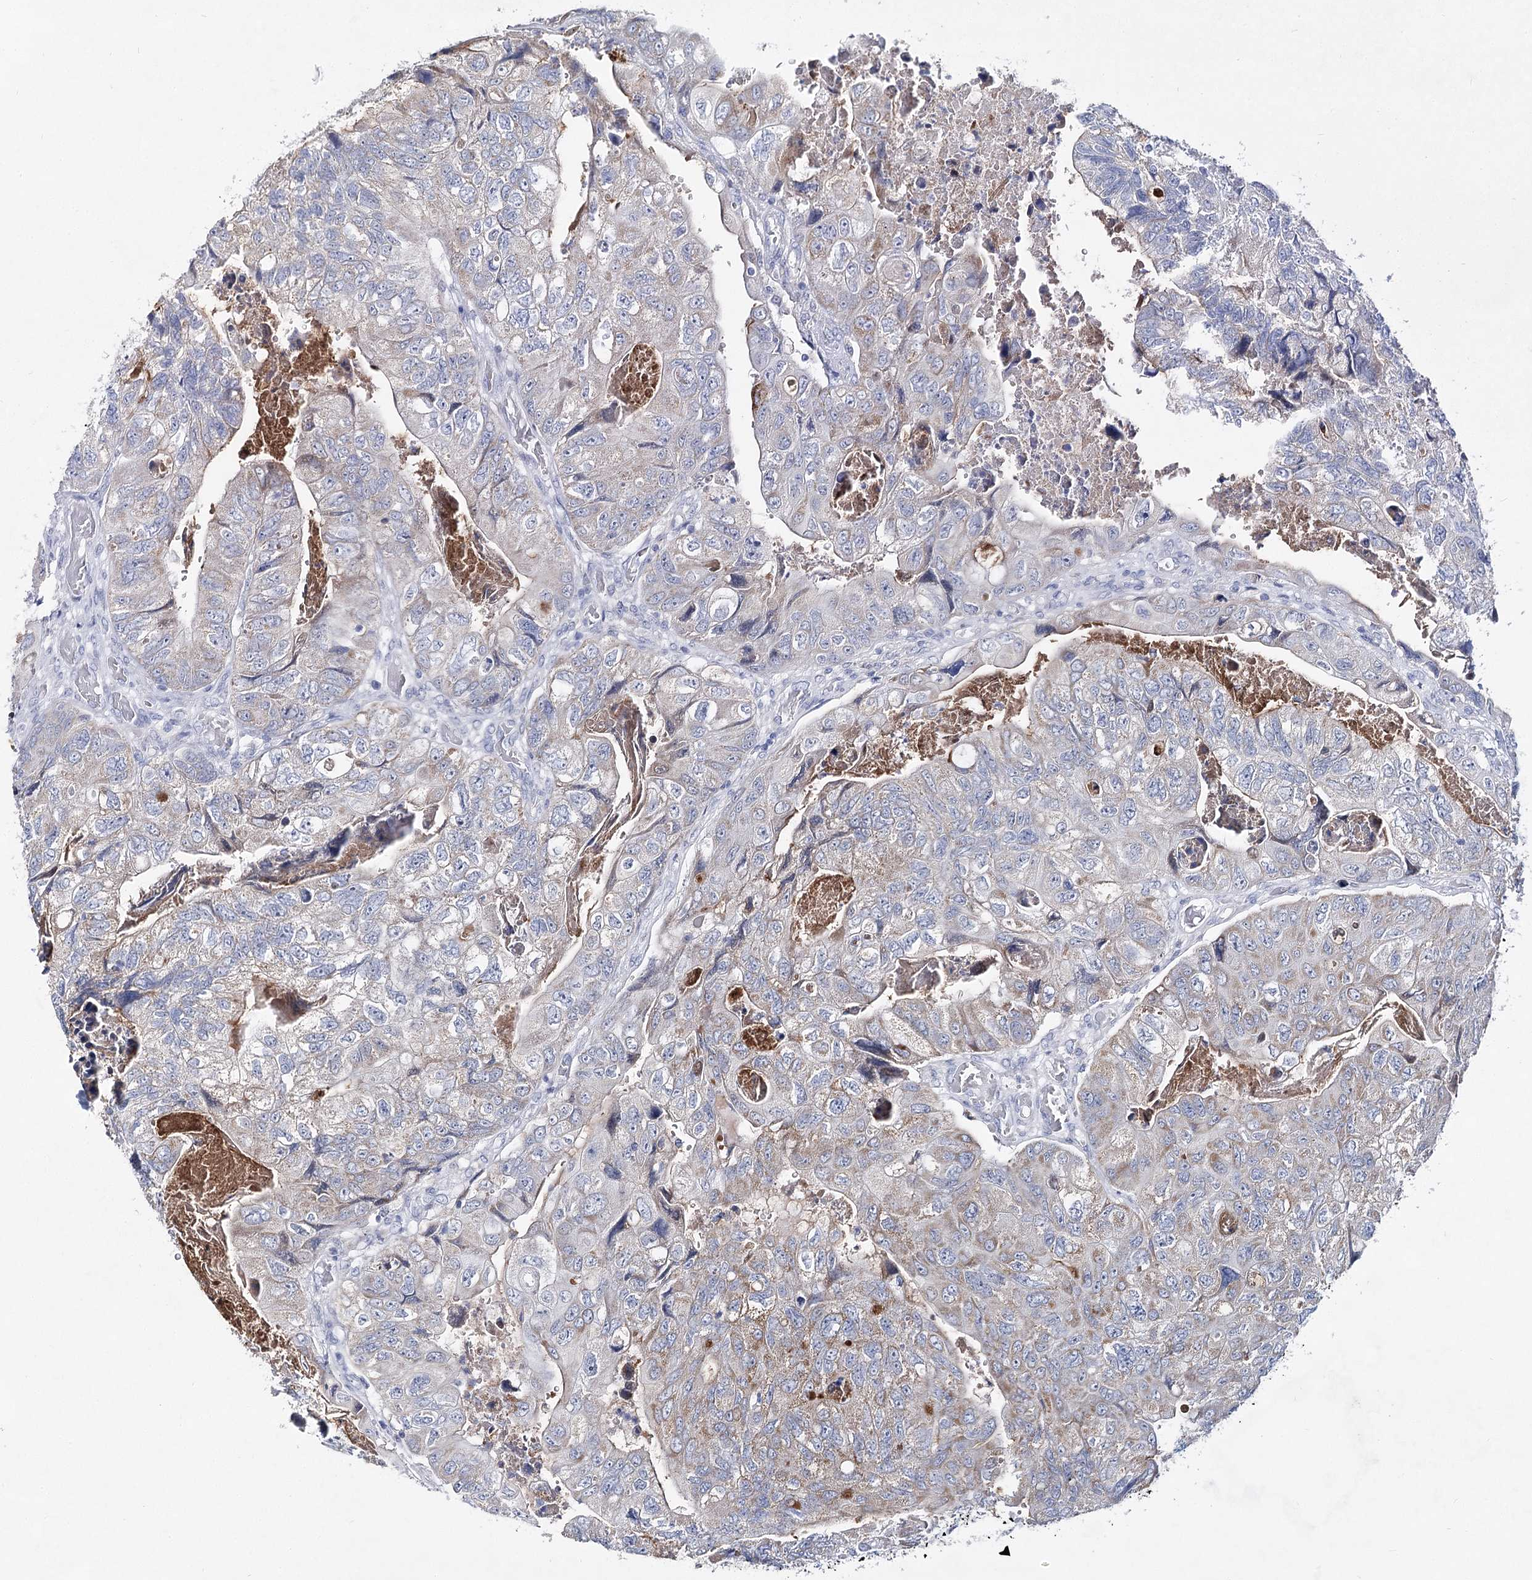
{"staining": {"intensity": "weak", "quantity": "25%-75%", "location": "cytoplasmic/membranous"}, "tissue": "colorectal cancer", "cell_type": "Tumor cells", "image_type": "cancer", "snomed": [{"axis": "morphology", "description": "Adenocarcinoma, NOS"}, {"axis": "topography", "description": "Rectum"}], "caption": "An immunohistochemistry image of tumor tissue is shown. Protein staining in brown highlights weak cytoplasmic/membranous positivity in colorectal cancer (adenocarcinoma) within tumor cells. The protein of interest is stained brown, and the nuclei are stained in blue (DAB IHC with brightfield microscopy, high magnification).", "gene": "BPHL", "patient": {"sex": "male", "age": 63}}